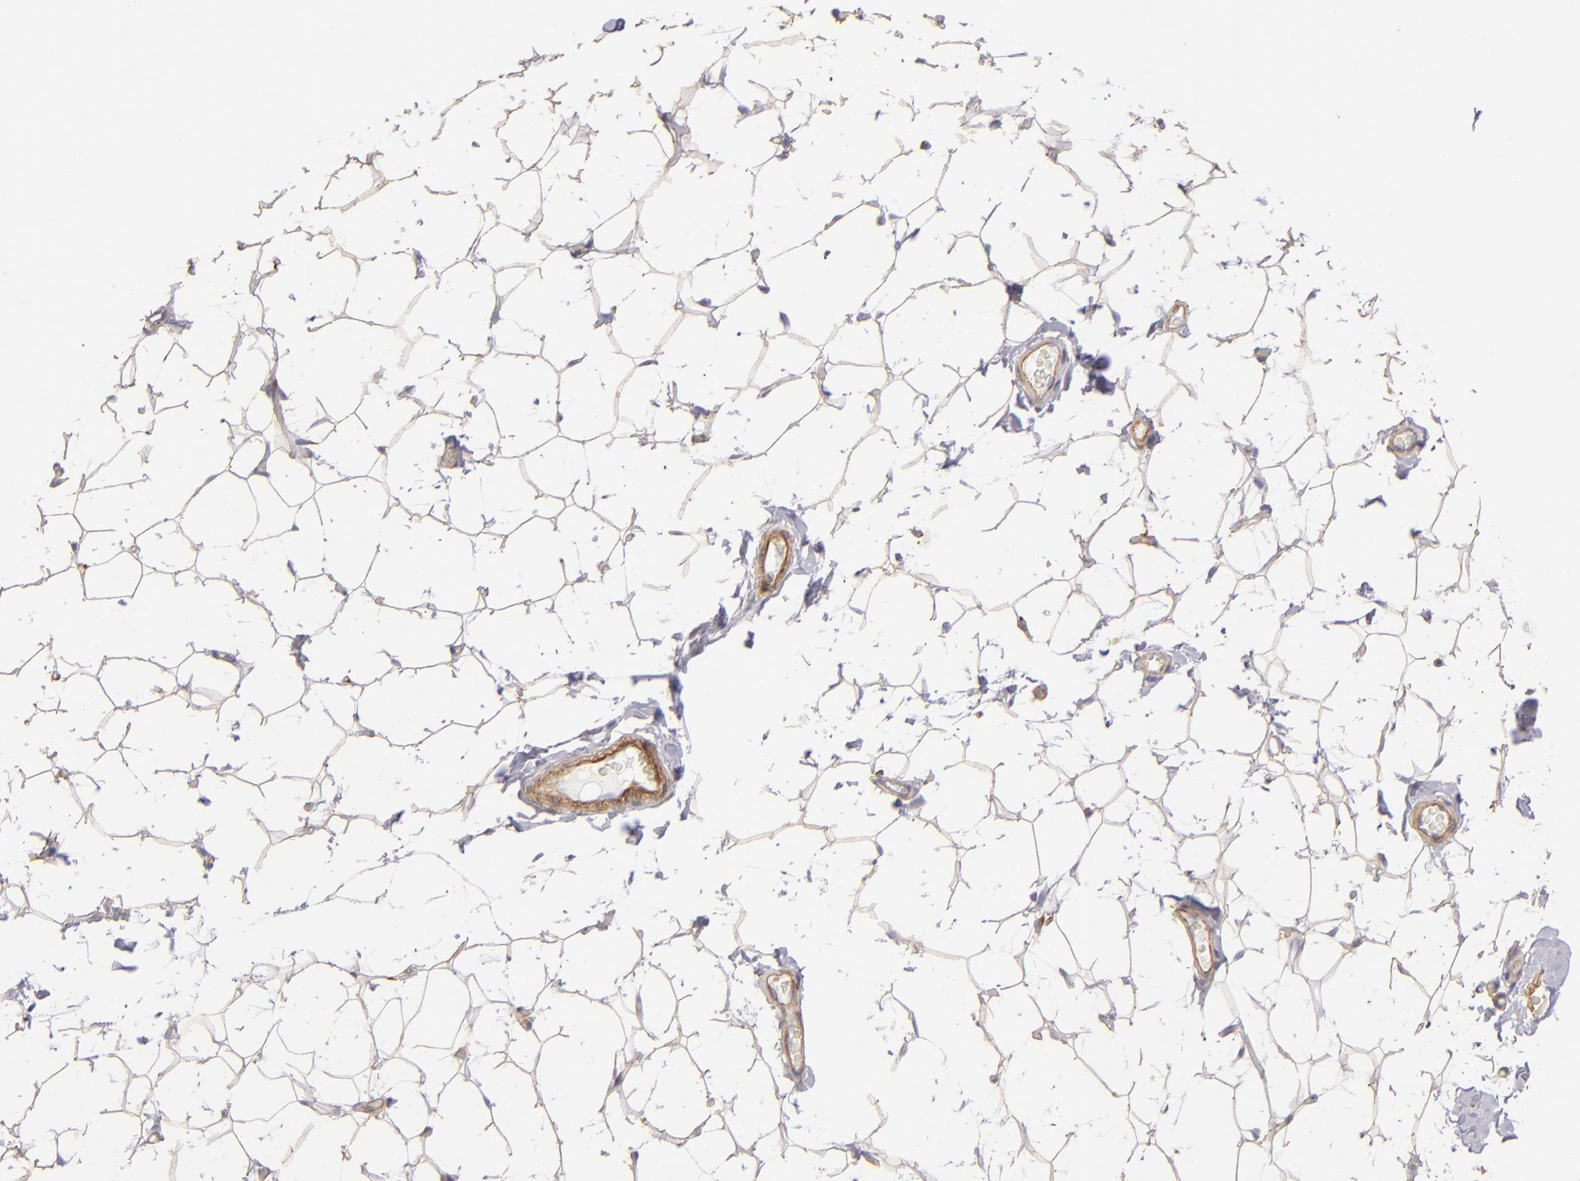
{"staining": {"intensity": "weak", "quantity": ">75%", "location": "cytoplasmic/membranous"}, "tissue": "adipose tissue", "cell_type": "Adipocytes", "image_type": "normal", "snomed": [{"axis": "morphology", "description": "Normal tissue, NOS"}, {"axis": "topography", "description": "Soft tissue"}], "caption": "Immunohistochemical staining of benign adipose tissue reveals weak cytoplasmic/membranous protein positivity in about >75% of adipocytes.", "gene": "LAMC1", "patient": {"sex": "male", "age": 26}}